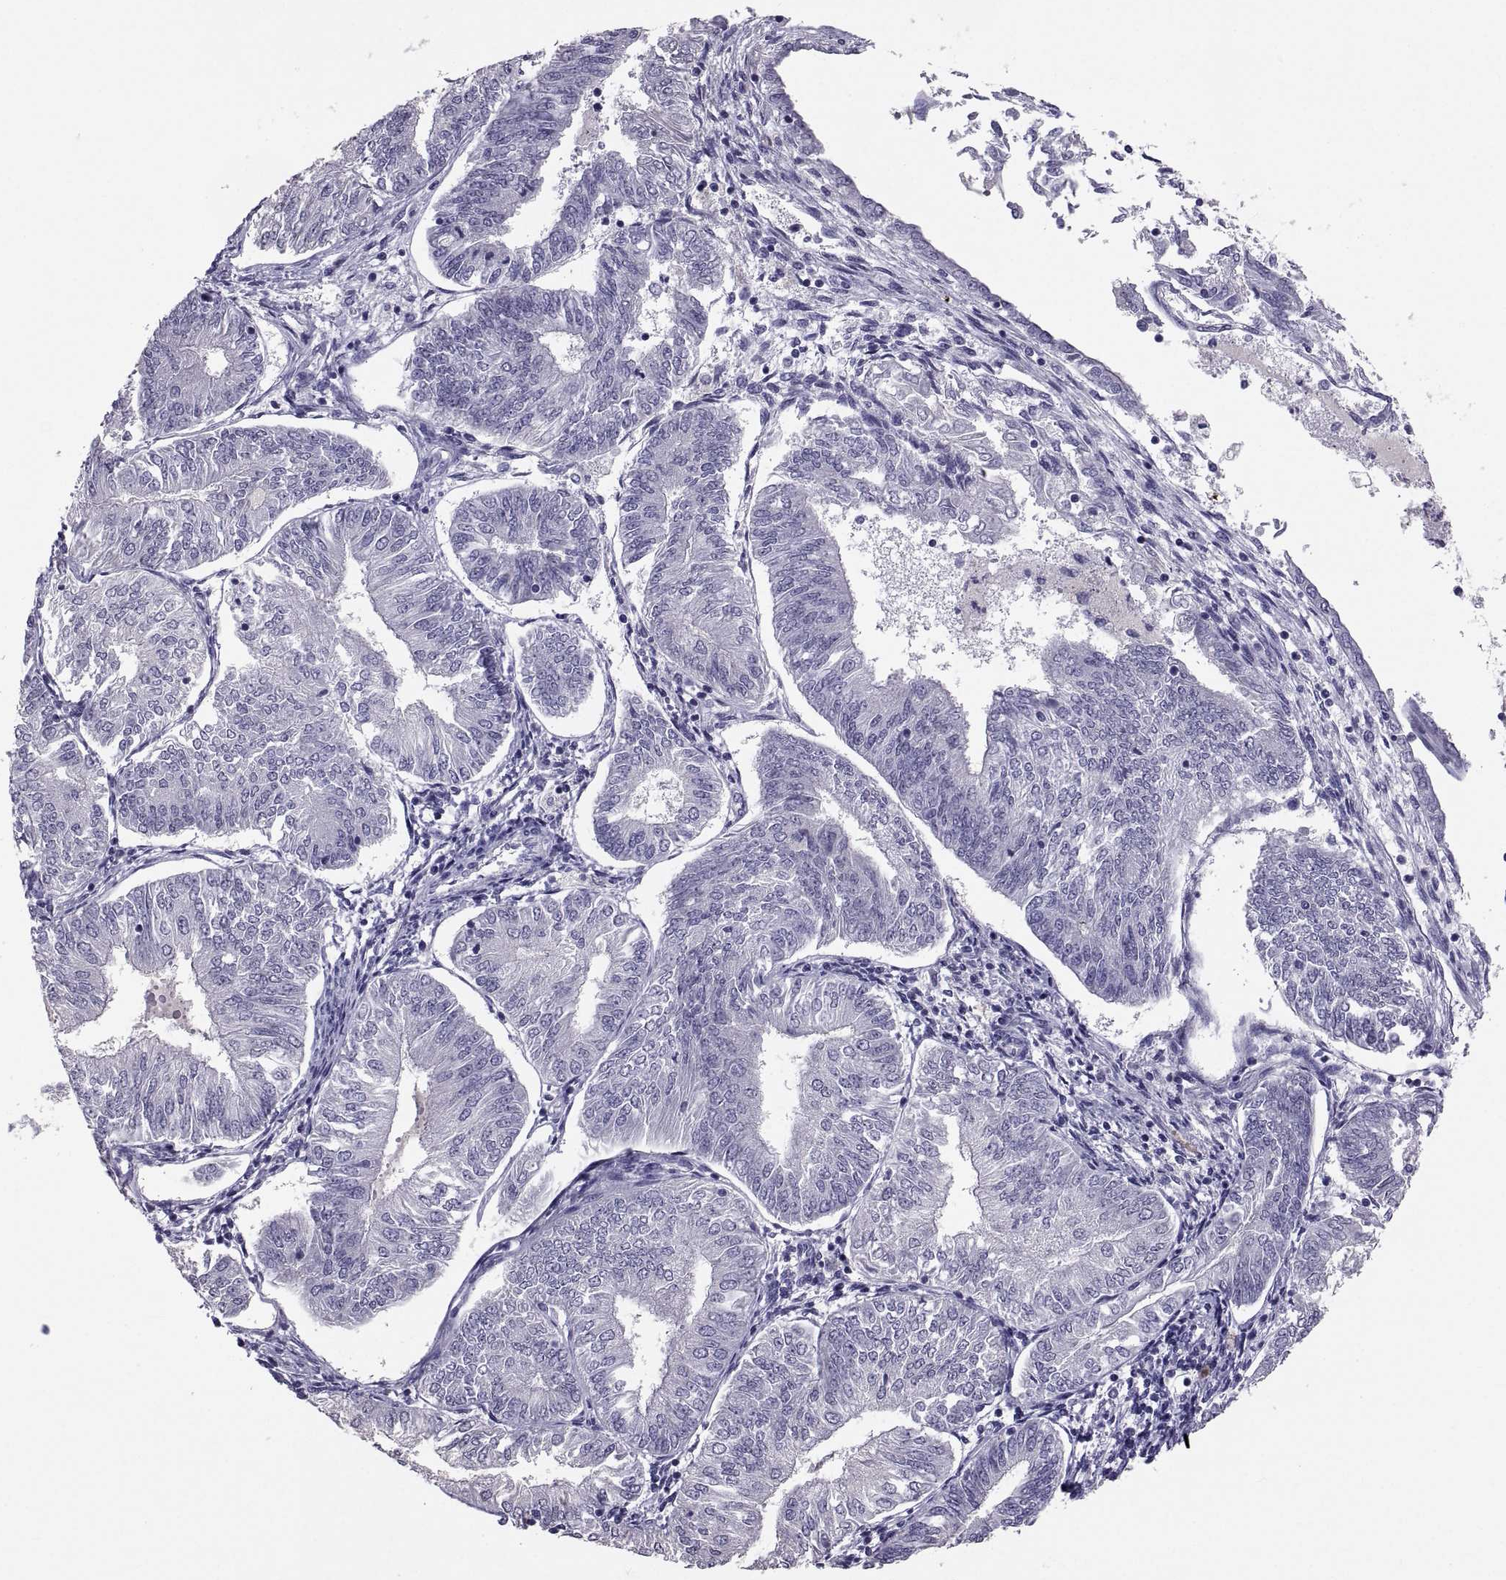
{"staining": {"intensity": "negative", "quantity": "none", "location": "none"}, "tissue": "endometrial cancer", "cell_type": "Tumor cells", "image_type": "cancer", "snomed": [{"axis": "morphology", "description": "Adenocarcinoma, NOS"}, {"axis": "topography", "description": "Endometrium"}], "caption": "DAB immunohistochemical staining of adenocarcinoma (endometrial) reveals no significant expression in tumor cells. (Brightfield microscopy of DAB immunohistochemistry at high magnification).", "gene": "IGSF1", "patient": {"sex": "female", "age": 58}}